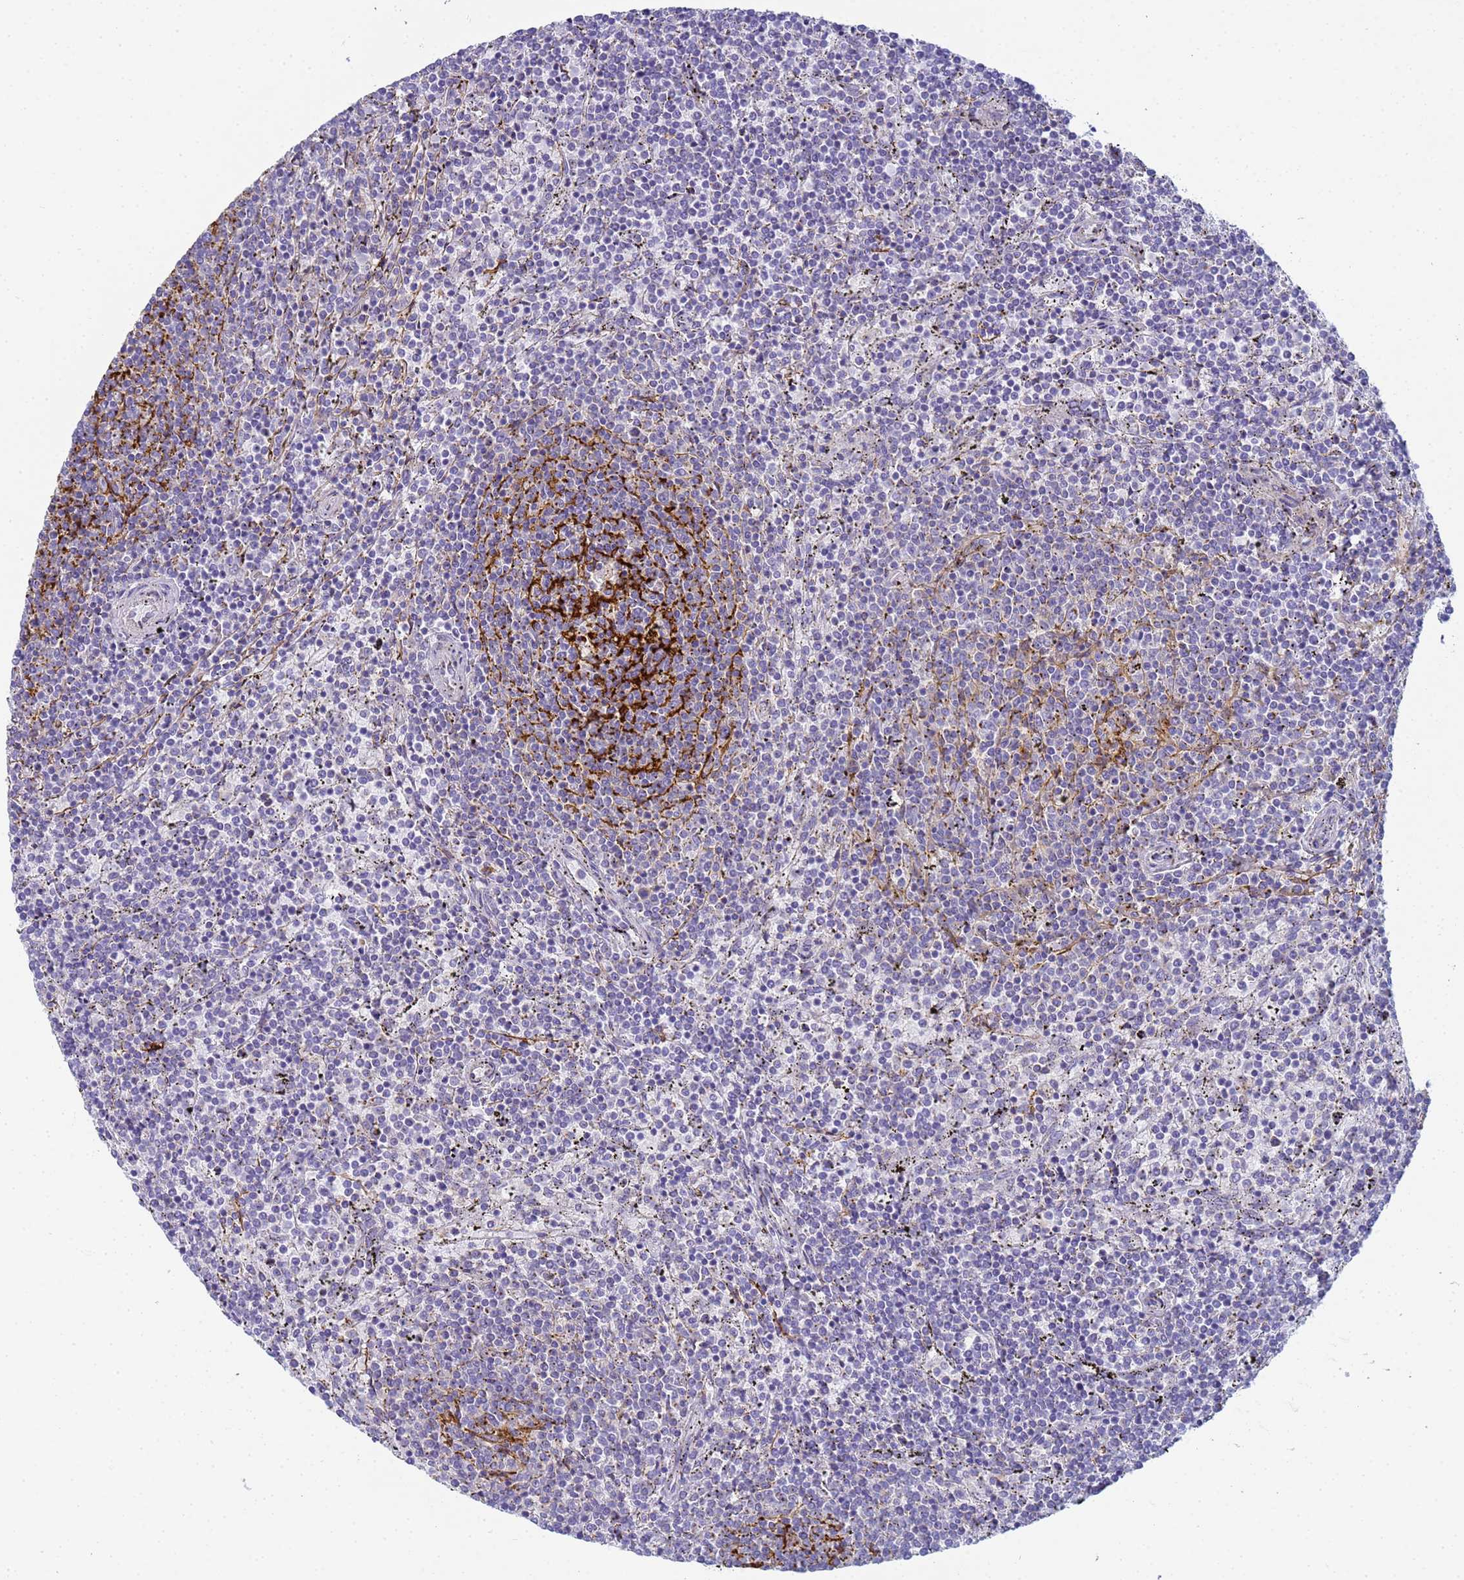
{"staining": {"intensity": "negative", "quantity": "none", "location": "none"}, "tissue": "lymphoma", "cell_type": "Tumor cells", "image_type": "cancer", "snomed": [{"axis": "morphology", "description": "Malignant lymphoma, non-Hodgkin's type, Low grade"}, {"axis": "topography", "description": "Spleen"}], "caption": "This is an IHC photomicrograph of human lymphoma. There is no positivity in tumor cells.", "gene": "CR1", "patient": {"sex": "female", "age": 50}}